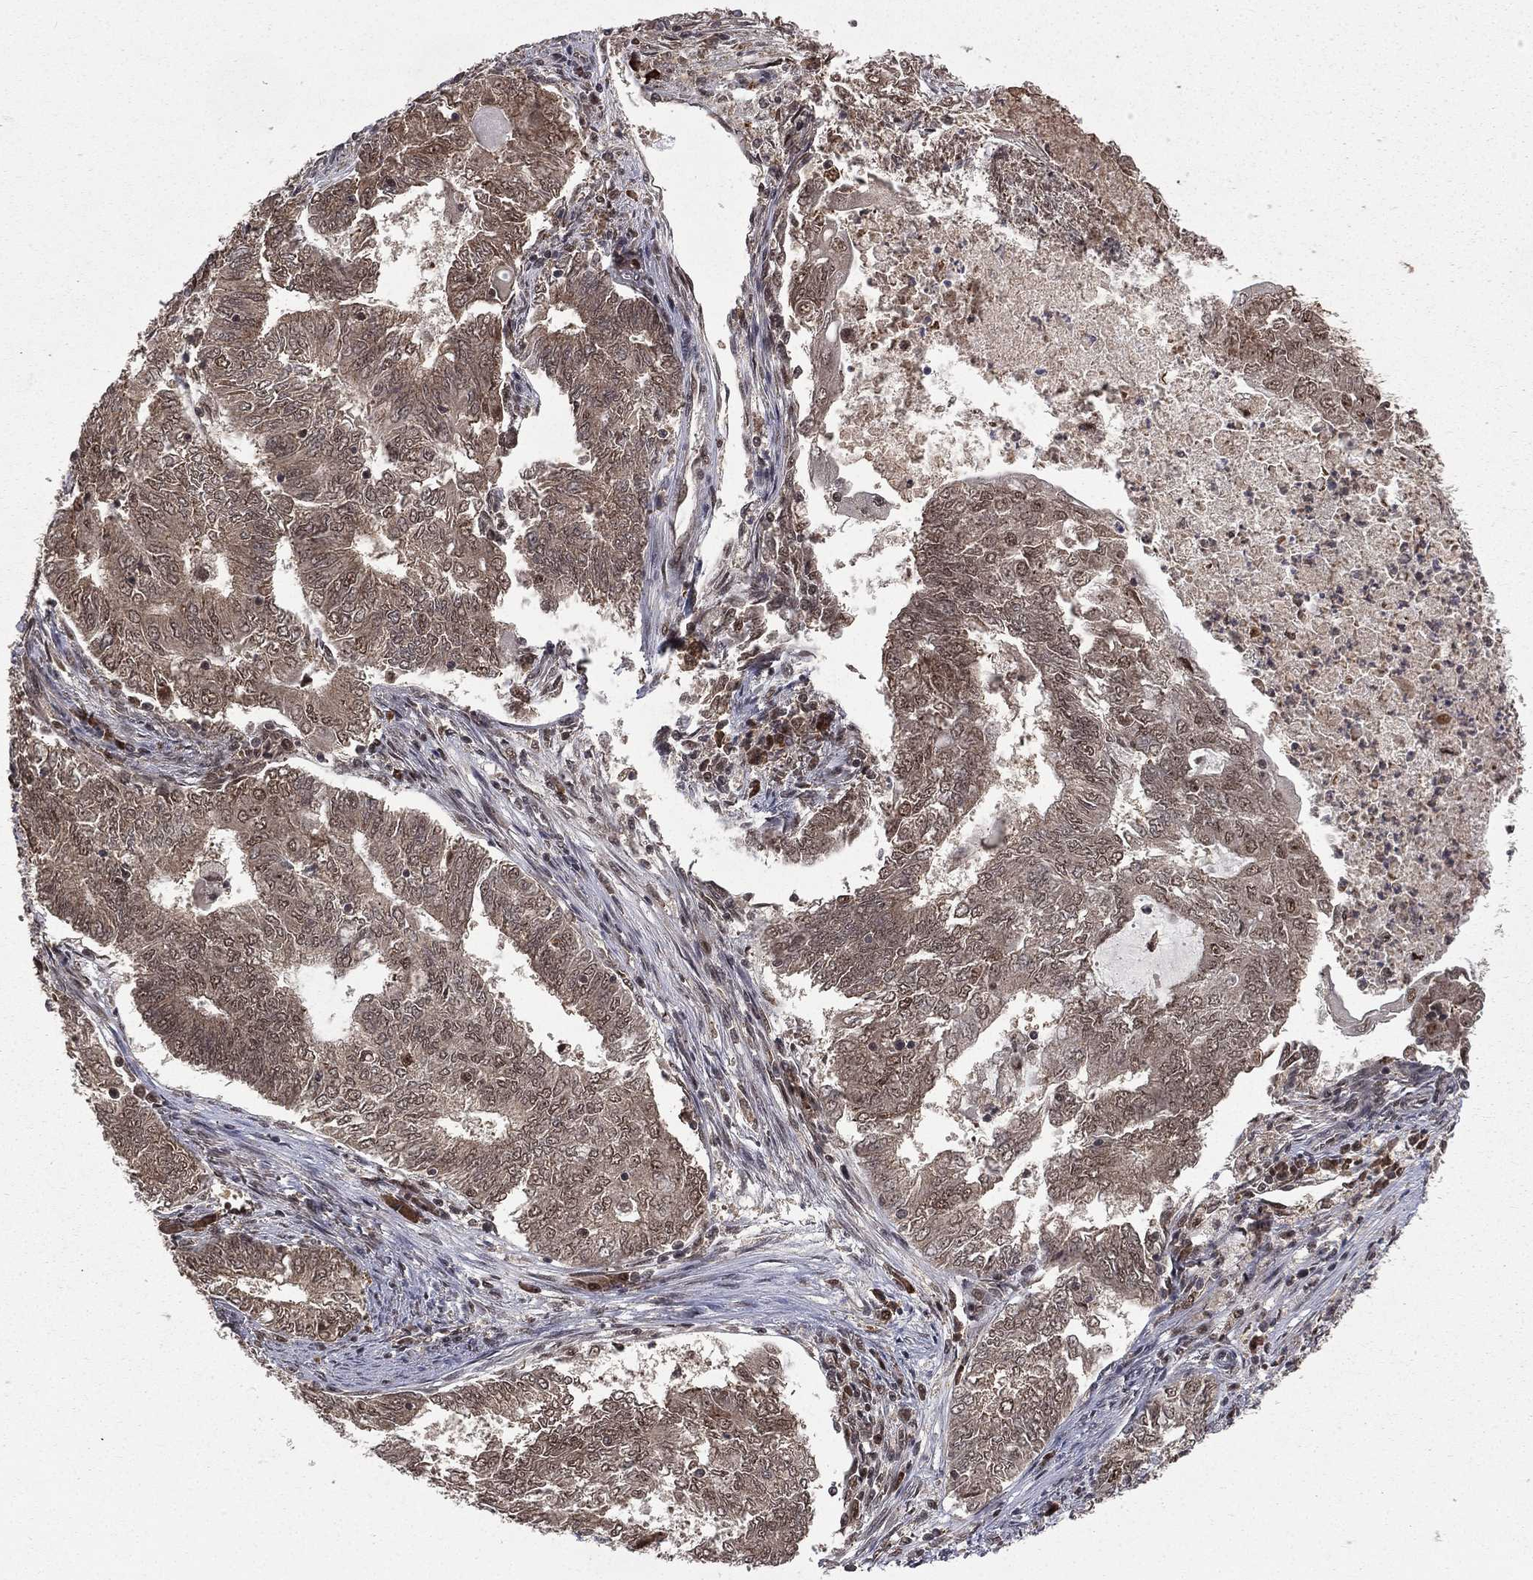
{"staining": {"intensity": "weak", "quantity": ">75%", "location": "cytoplasmic/membranous,nuclear"}, "tissue": "endometrial cancer", "cell_type": "Tumor cells", "image_type": "cancer", "snomed": [{"axis": "morphology", "description": "Adenocarcinoma, NOS"}, {"axis": "topography", "description": "Endometrium"}], "caption": "IHC staining of endometrial cancer (adenocarcinoma), which displays low levels of weak cytoplasmic/membranous and nuclear expression in about >75% of tumor cells indicating weak cytoplasmic/membranous and nuclear protein staining. The staining was performed using DAB (3,3'-diaminobenzidine) (brown) for protein detection and nuclei were counterstained in hematoxylin (blue).", "gene": "JMJD6", "patient": {"sex": "female", "age": 62}}